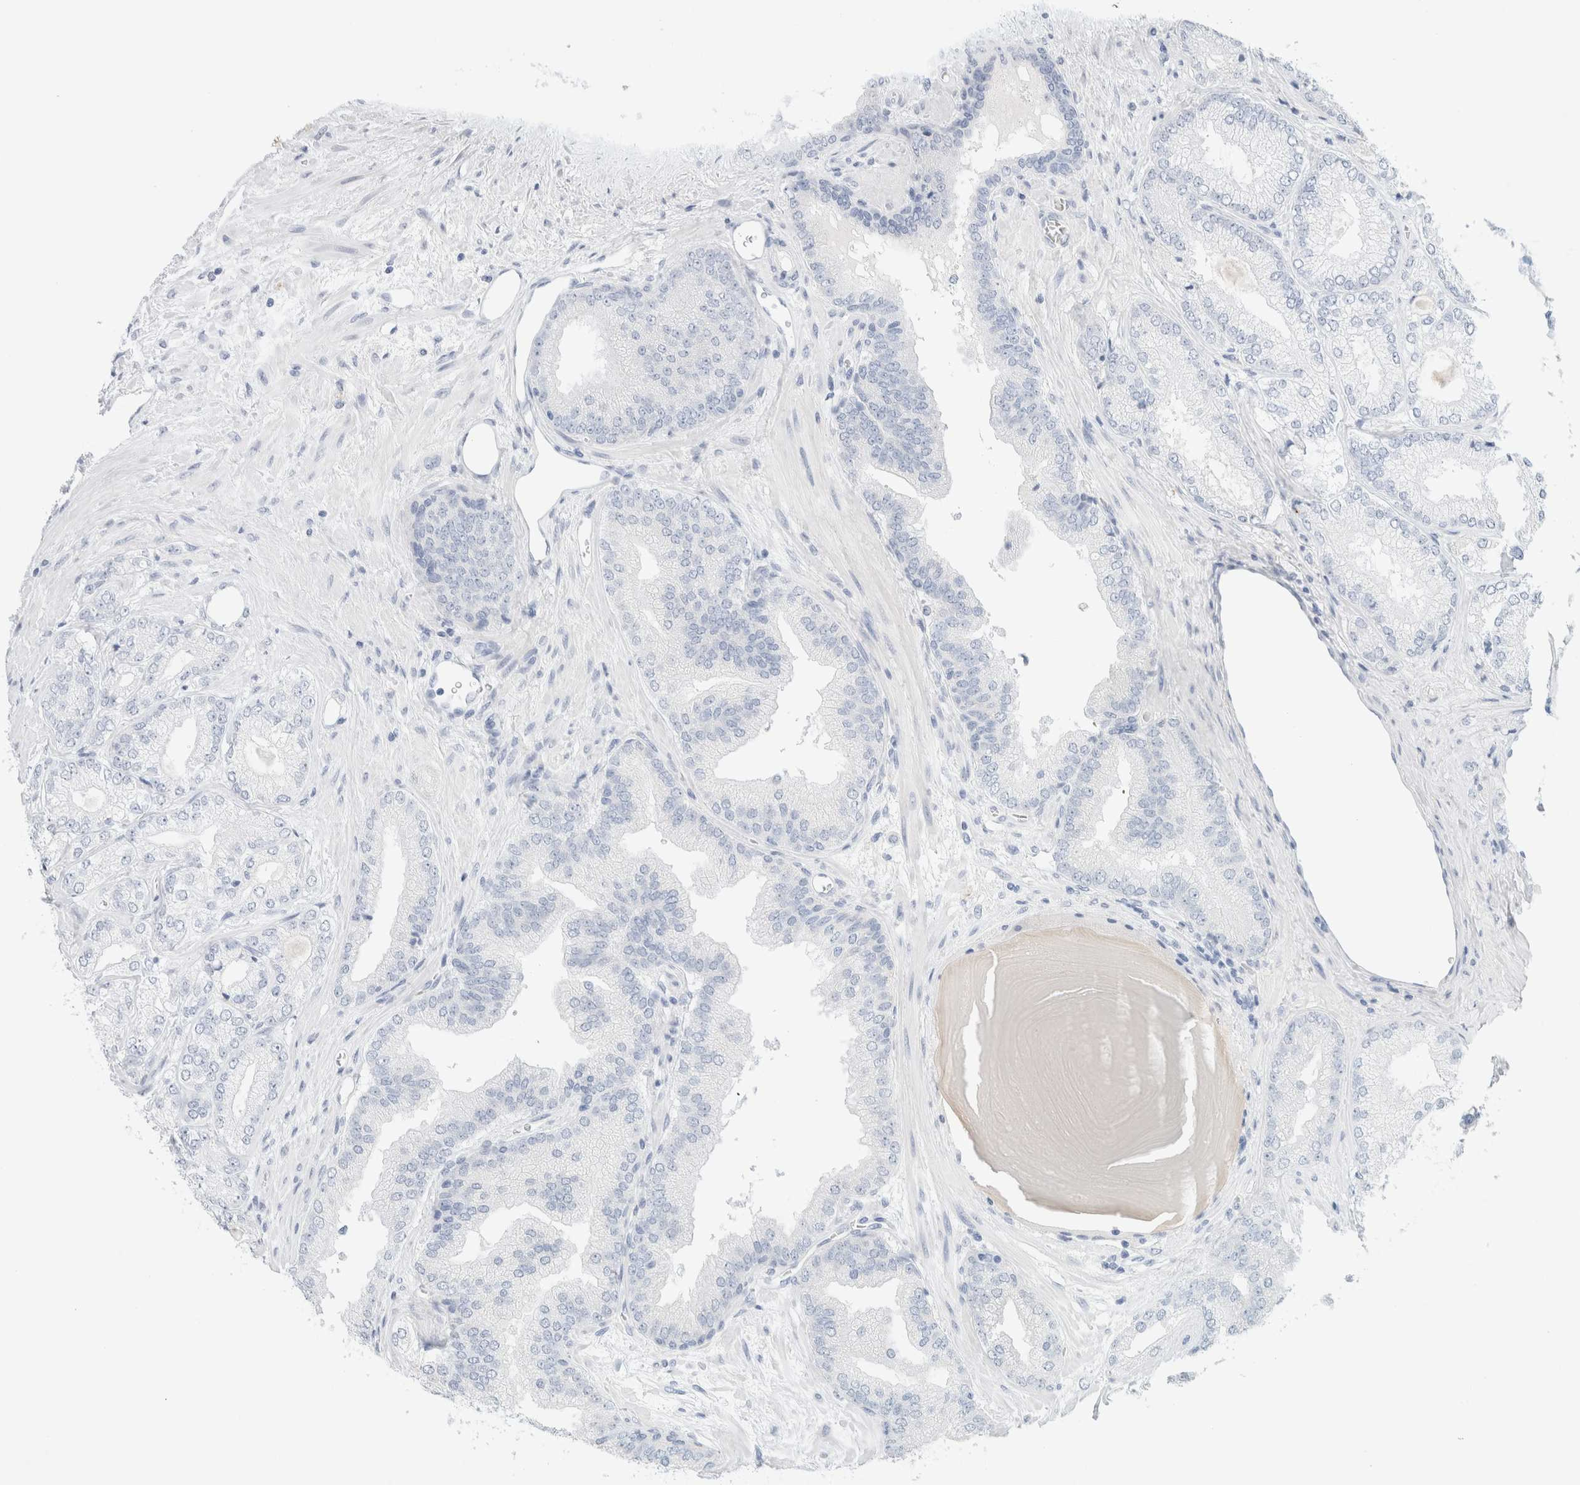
{"staining": {"intensity": "negative", "quantity": "none", "location": "none"}, "tissue": "prostate cancer", "cell_type": "Tumor cells", "image_type": "cancer", "snomed": [{"axis": "morphology", "description": "Adenocarcinoma, Low grade"}, {"axis": "topography", "description": "Prostate"}], "caption": "Prostate low-grade adenocarcinoma was stained to show a protein in brown. There is no significant expression in tumor cells.", "gene": "HEXD", "patient": {"sex": "male", "age": 65}}